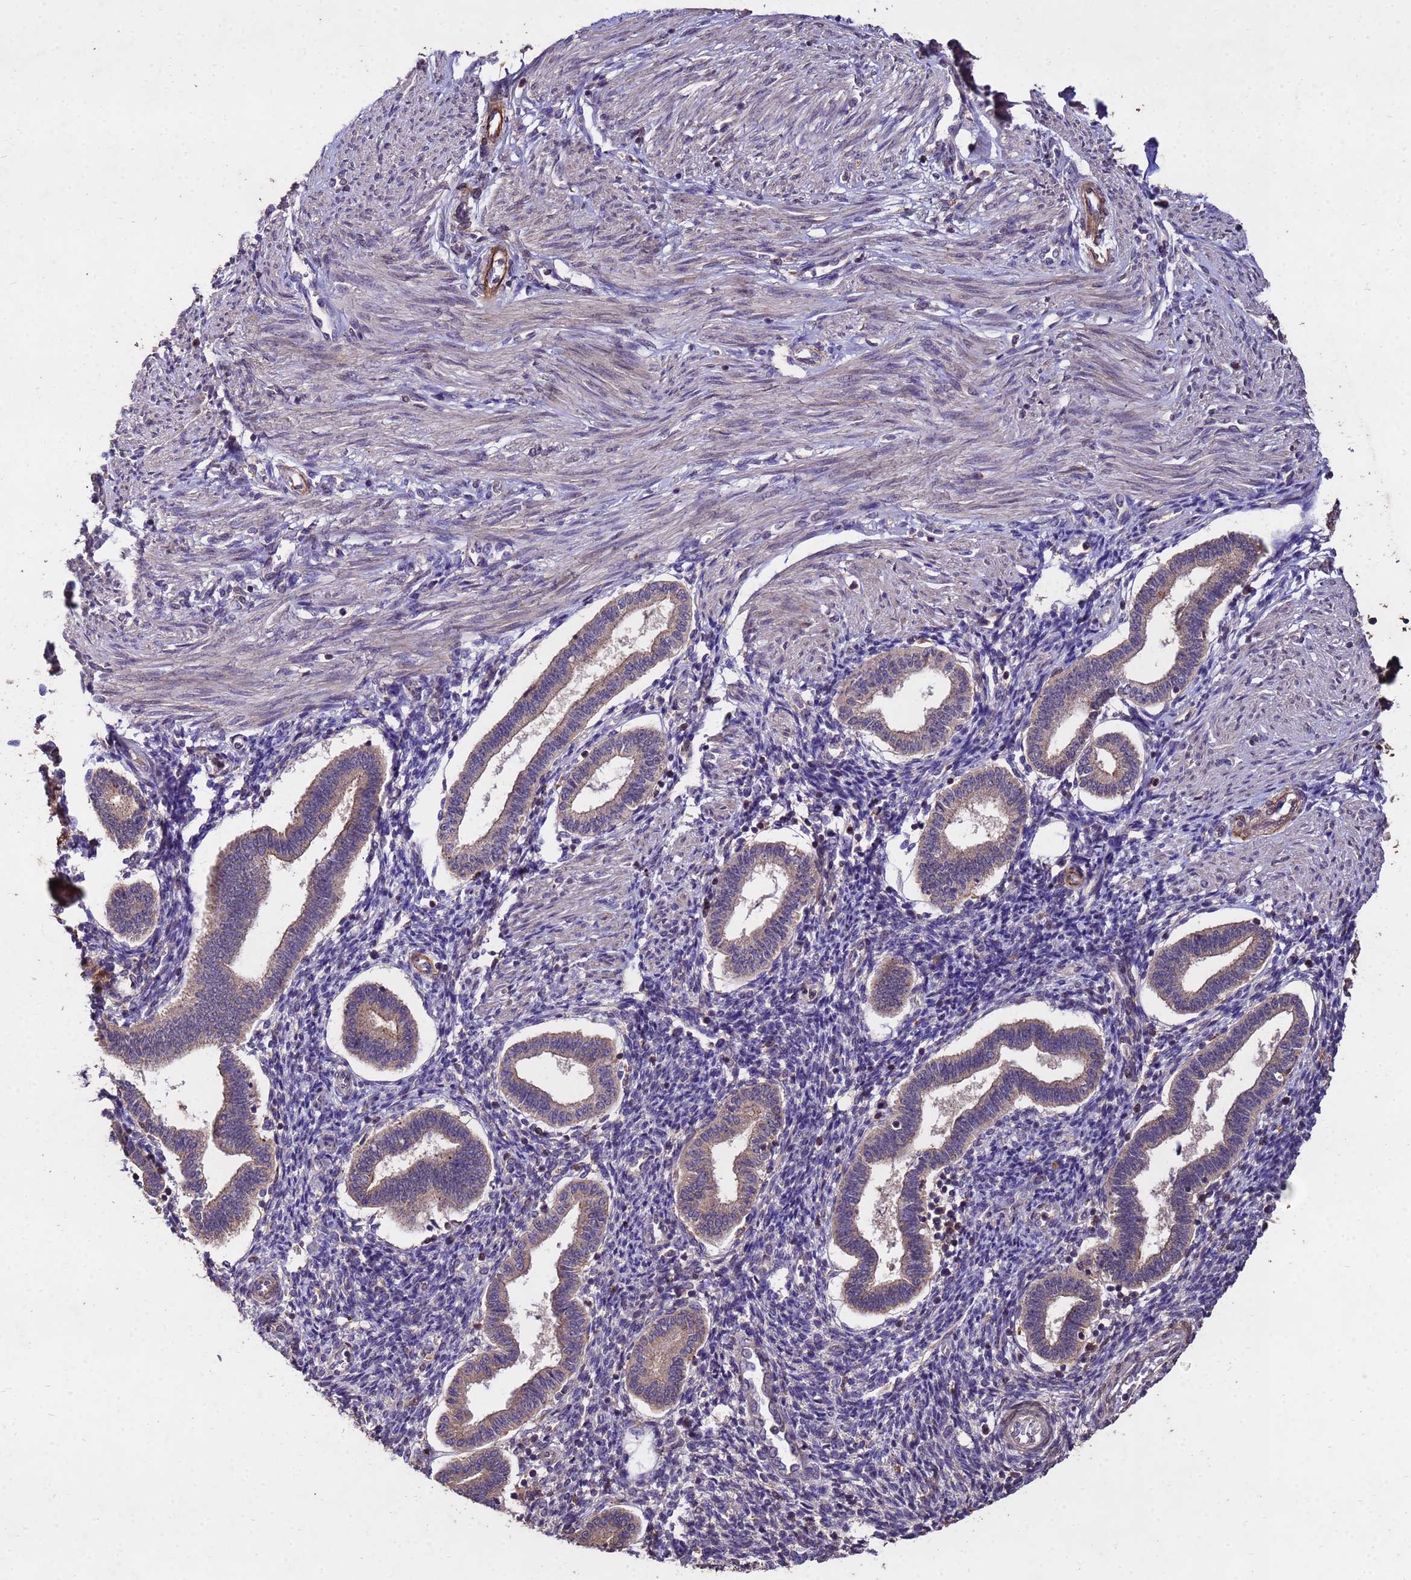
{"staining": {"intensity": "negative", "quantity": "none", "location": "none"}, "tissue": "endometrium", "cell_type": "Cells in endometrial stroma", "image_type": "normal", "snomed": [{"axis": "morphology", "description": "Normal tissue, NOS"}, {"axis": "topography", "description": "Endometrium"}], "caption": "The immunohistochemistry image has no significant expression in cells in endometrial stroma of endometrium.", "gene": "TOR4A", "patient": {"sex": "female", "age": 24}}